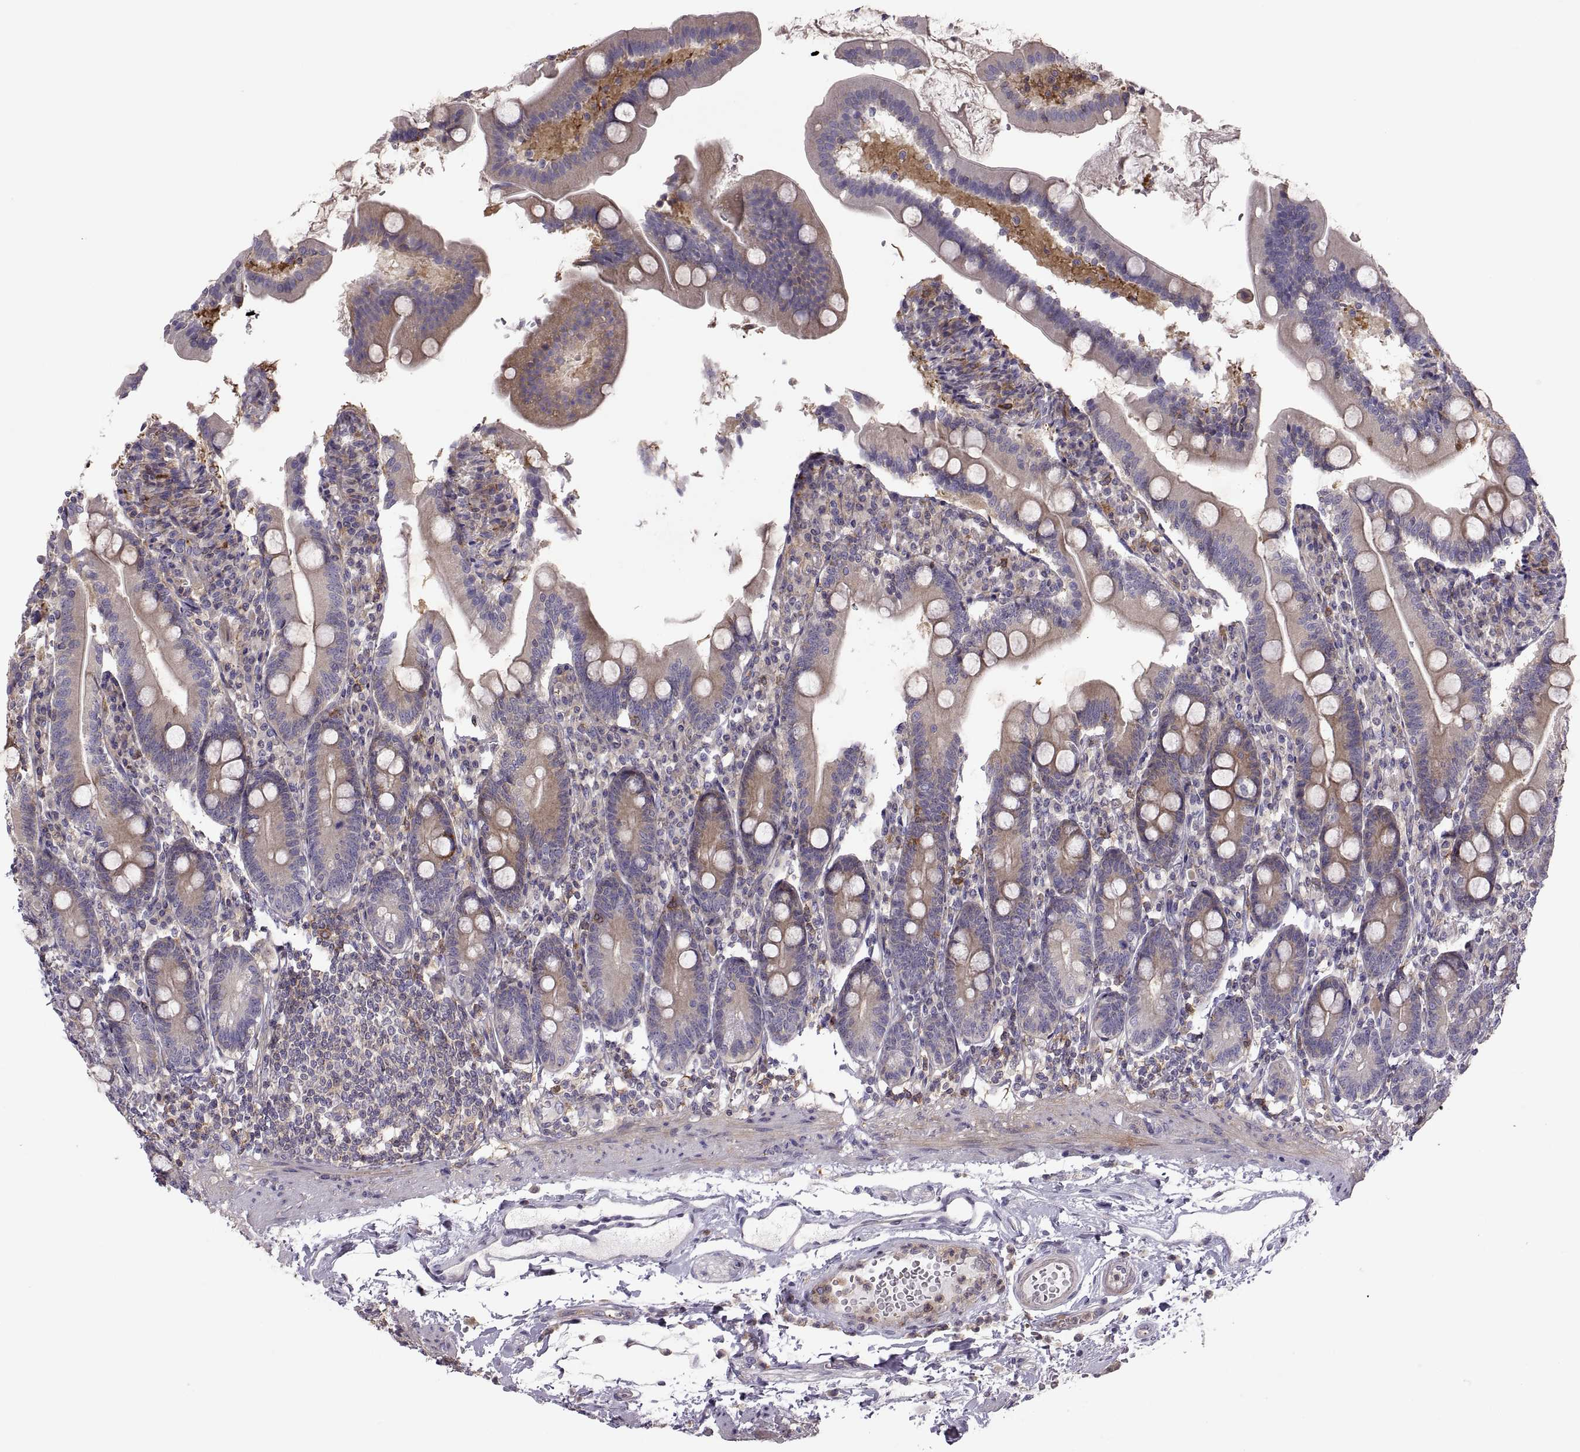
{"staining": {"intensity": "moderate", "quantity": "25%-75%", "location": "cytoplasmic/membranous"}, "tissue": "duodenum", "cell_type": "Glandular cells", "image_type": "normal", "snomed": [{"axis": "morphology", "description": "Normal tissue, NOS"}, {"axis": "topography", "description": "Duodenum"}], "caption": "Glandular cells show medium levels of moderate cytoplasmic/membranous expression in approximately 25%-75% of cells in benign duodenum. (Brightfield microscopy of DAB IHC at high magnification).", "gene": "SPATA32", "patient": {"sex": "female", "age": 67}}